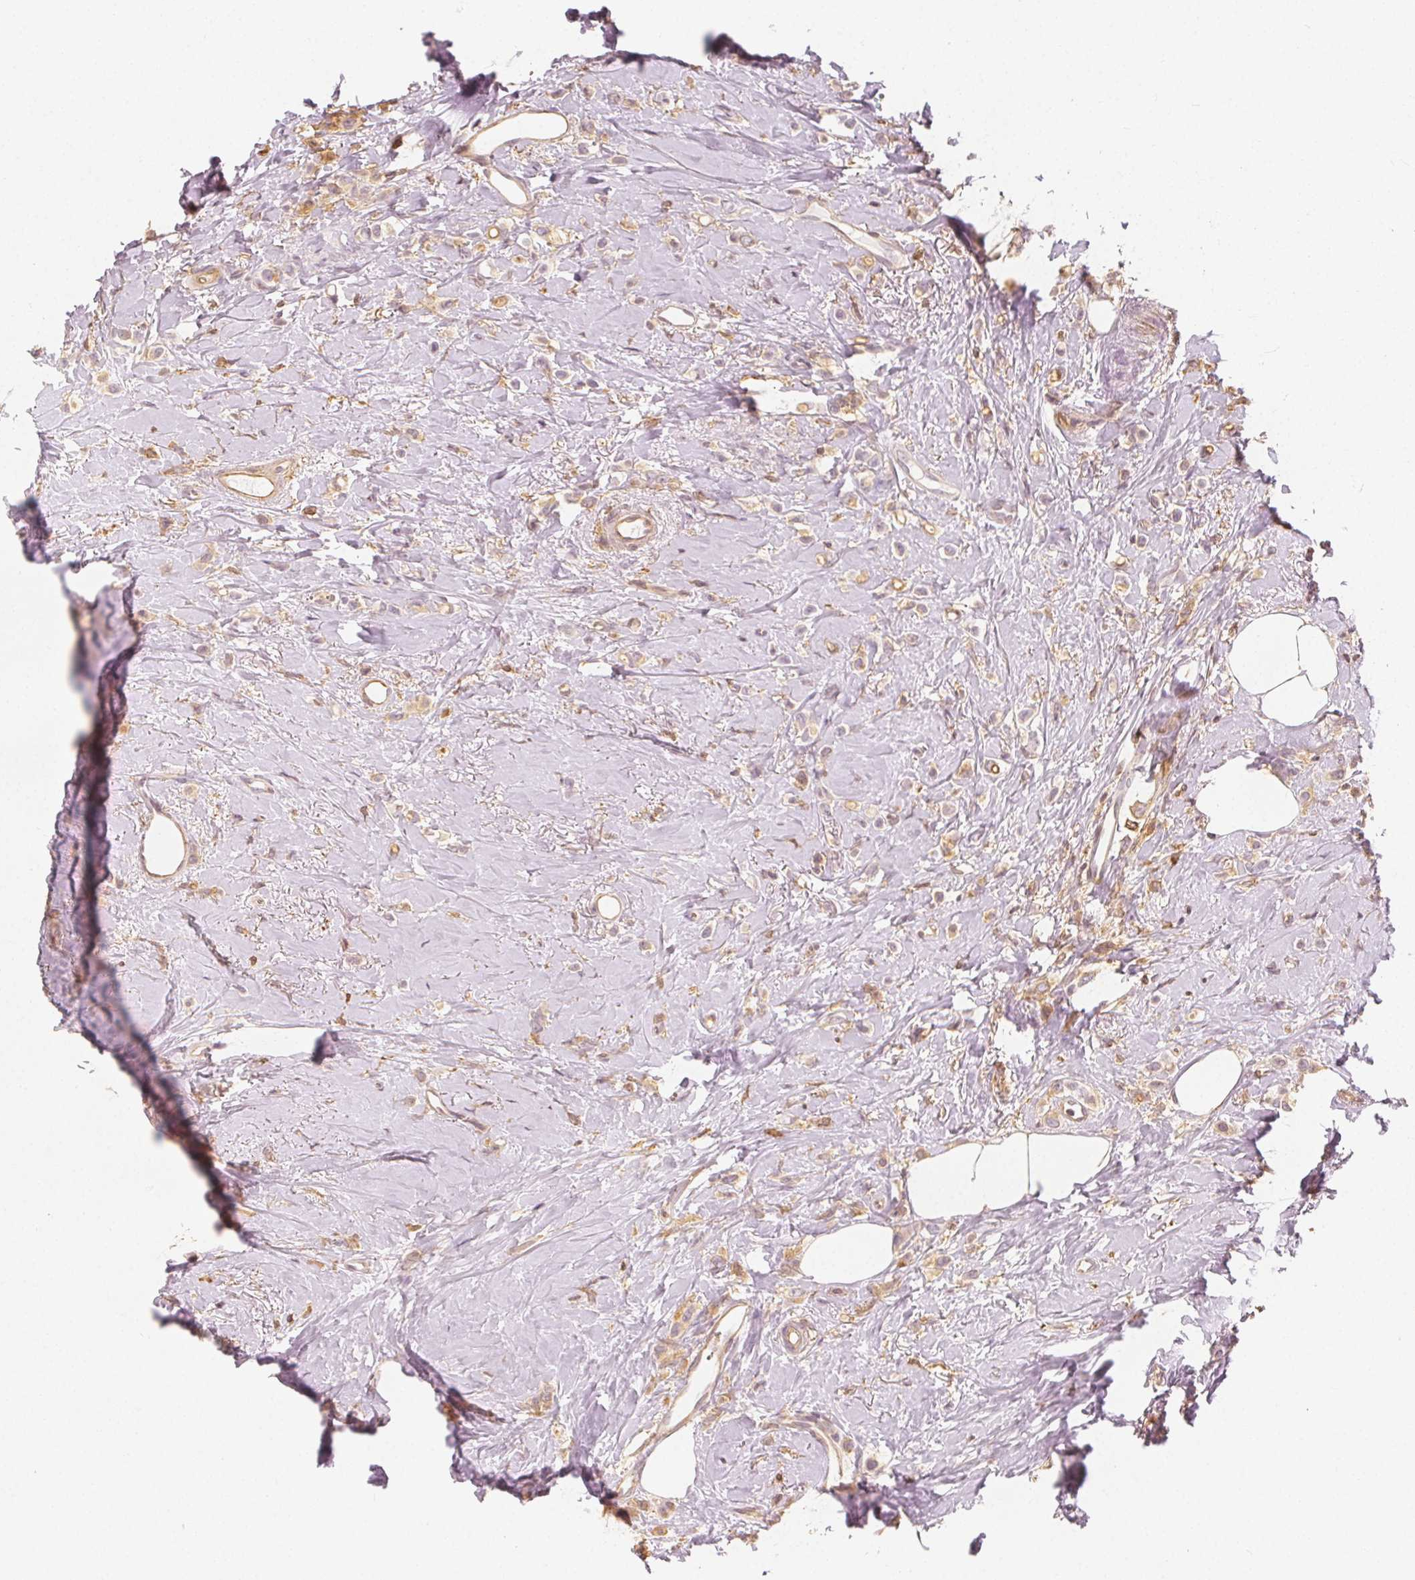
{"staining": {"intensity": "weak", "quantity": "<25%", "location": "cytoplasmic/membranous"}, "tissue": "breast cancer", "cell_type": "Tumor cells", "image_type": "cancer", "snomed": [{"axis": "morphology", "description": "Lobular carcinoma"}, {"axis": "topography", "description": "Breast"}], "caption": "Lobular carcinoma (breast) stained for a protein using IHC reveals no expression tumor cells.", "gene": "ARHGAP26", "patient": {"sex": "female", "age": 66}}